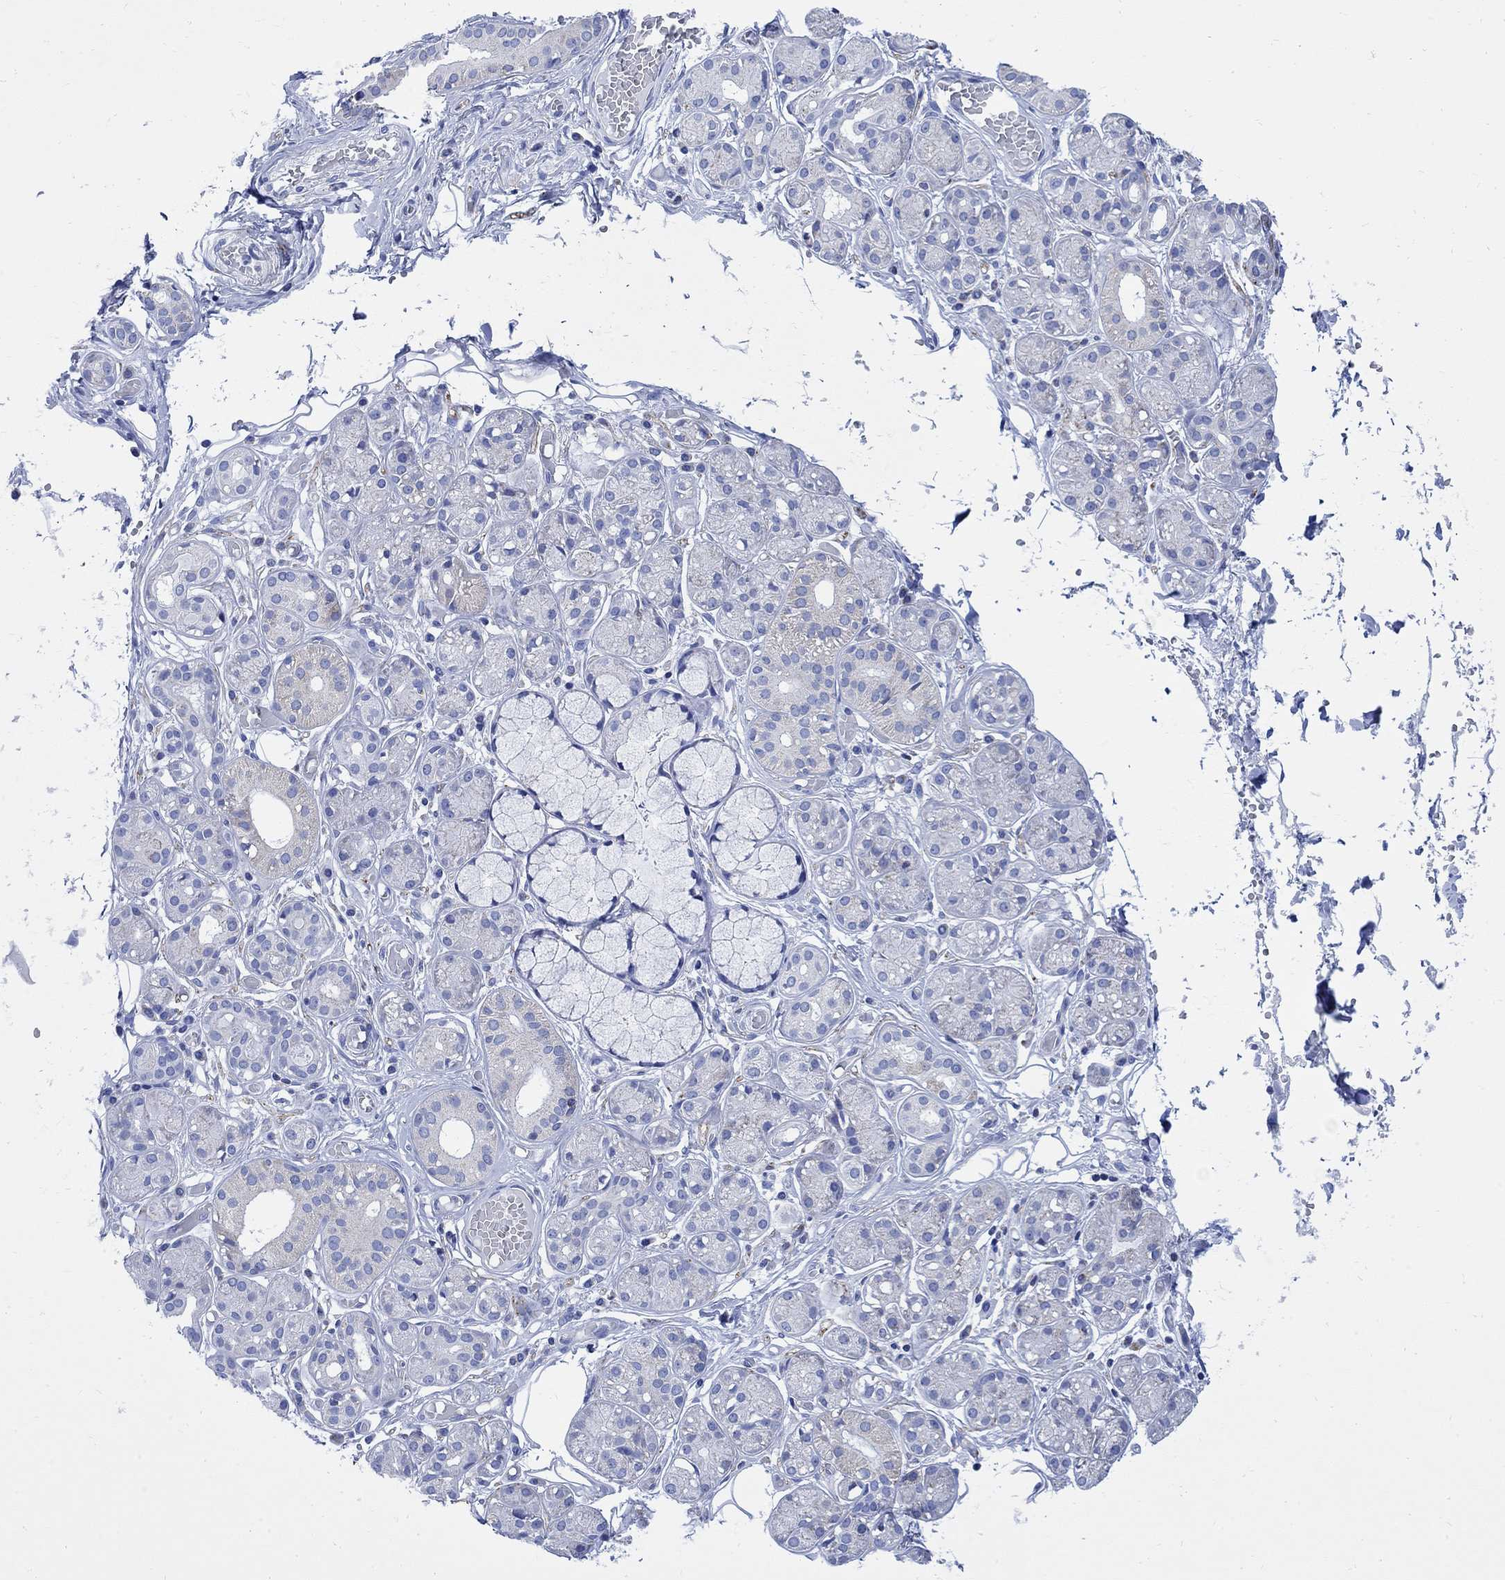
{"staining": {"intensity": "weak", "quantity": "<25%", "location": "cytoplasmic/membranous"}, "tissue": "salivary gland", "cell_type": "Glandular cells", "image_type": "normal", "snomed": [{"axis": "morphology", "description": "Normal tissue, NOS"}, {"axis": "topography", "description": "Salivary gland"}, {"axis": "topography", "description": "Peripheral nerve tissue"}], "caption": "A high-resolution micrograph shows immunohistochemistry staining of unremarkable salivary gland, which reveals no significant expression in glandular cells. Brightfield microscopy of immunohistochemistry stained with DAB (3,3'-diaminobenzidine) (brown) and hematoxylin (blue), captured at high magnification.", "gene": "CPLX1", "patient": {"sex": "male", "age": 71}}